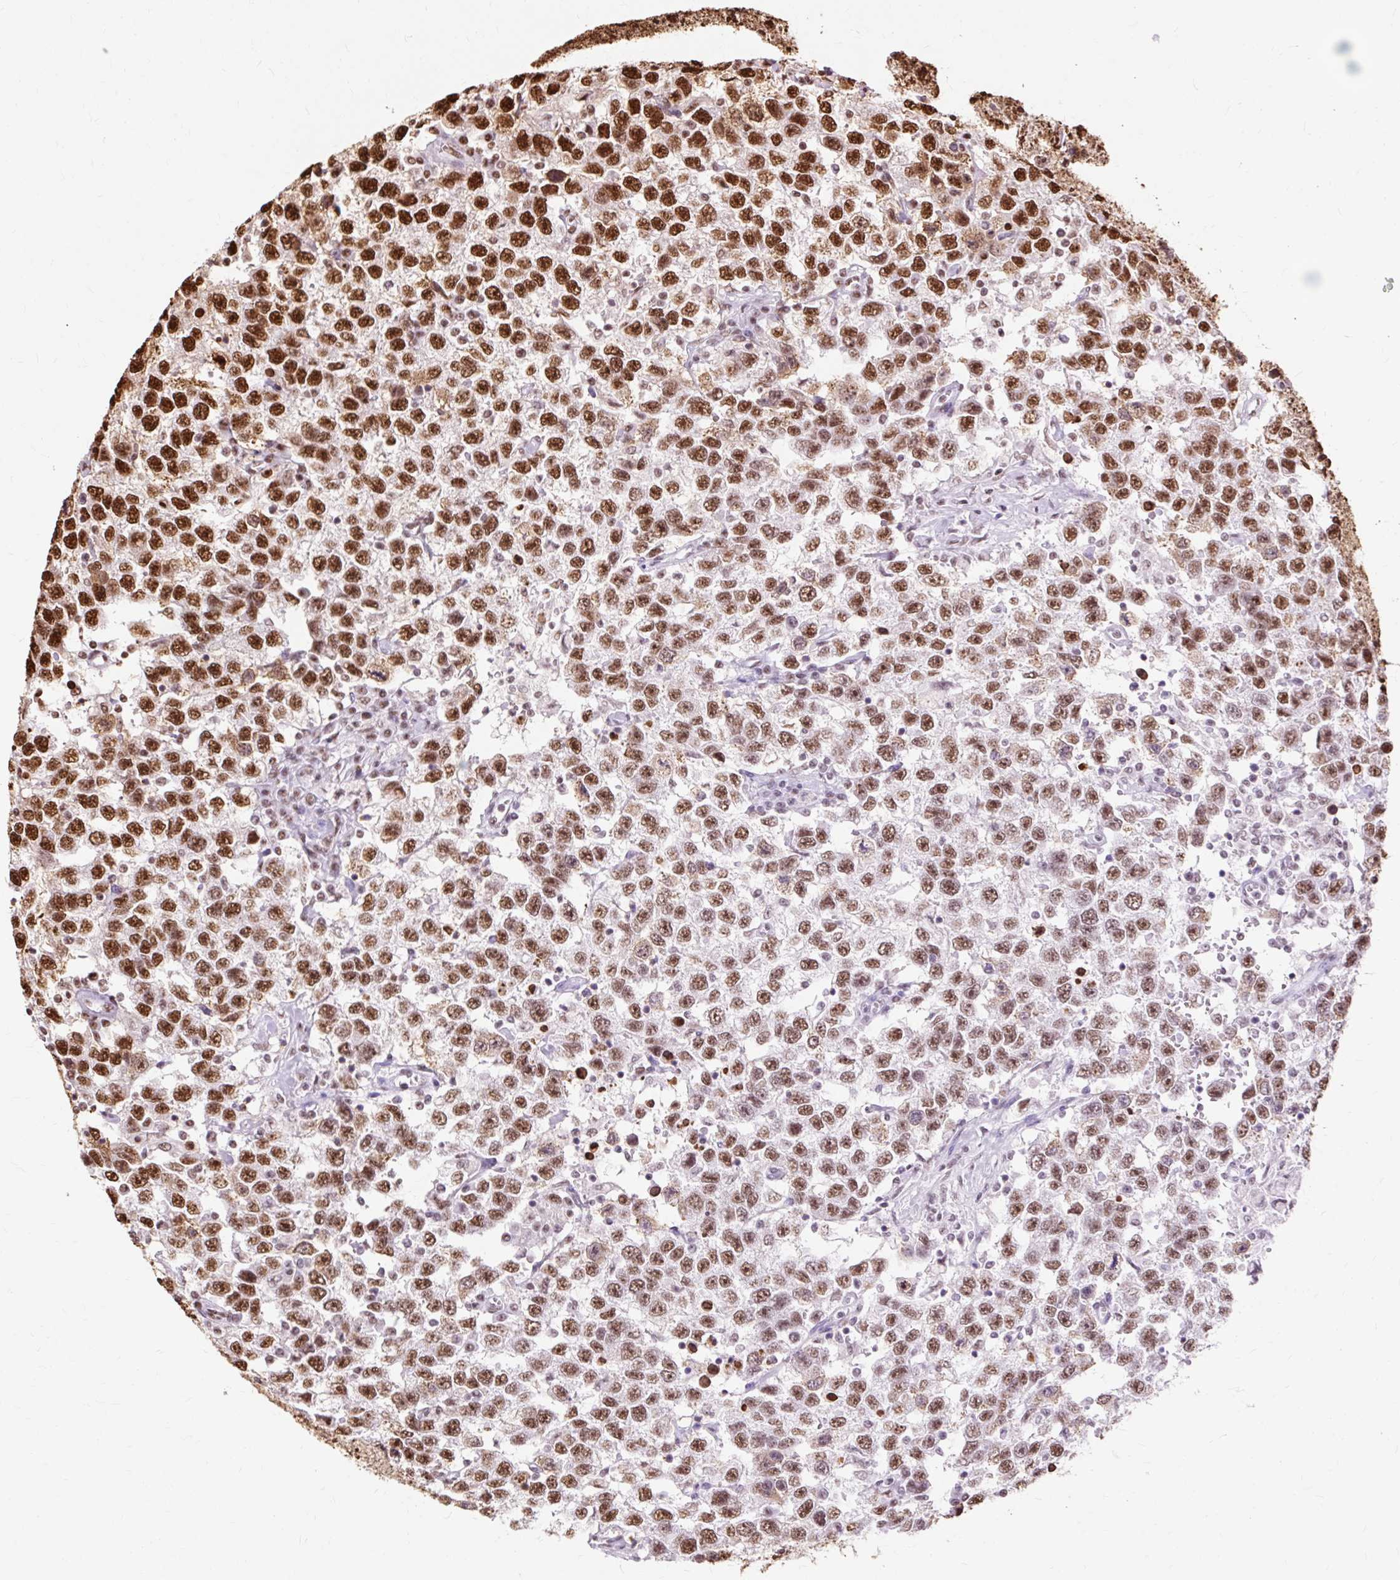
{"staining": {"intensity": "strong", "quantity": ">75%", "location": "nuclear"}, "tissue": "testis cancer", "cell_type": "Tumor cells", "image_type": "cancer", "snomed": [{"axis": "morphology", "description": "Seminoma, NOS"}, {"axis": "topography", "description": "Testis"}], "caption": "A high-resolution image shows immunohistochemistry (IHC) staining of testis seminoma, which exhibits strong nuclear staining in about >75% of tumor cells.", "gene": "XRCC6", "patient": {"sex": "male", "age": 41}}